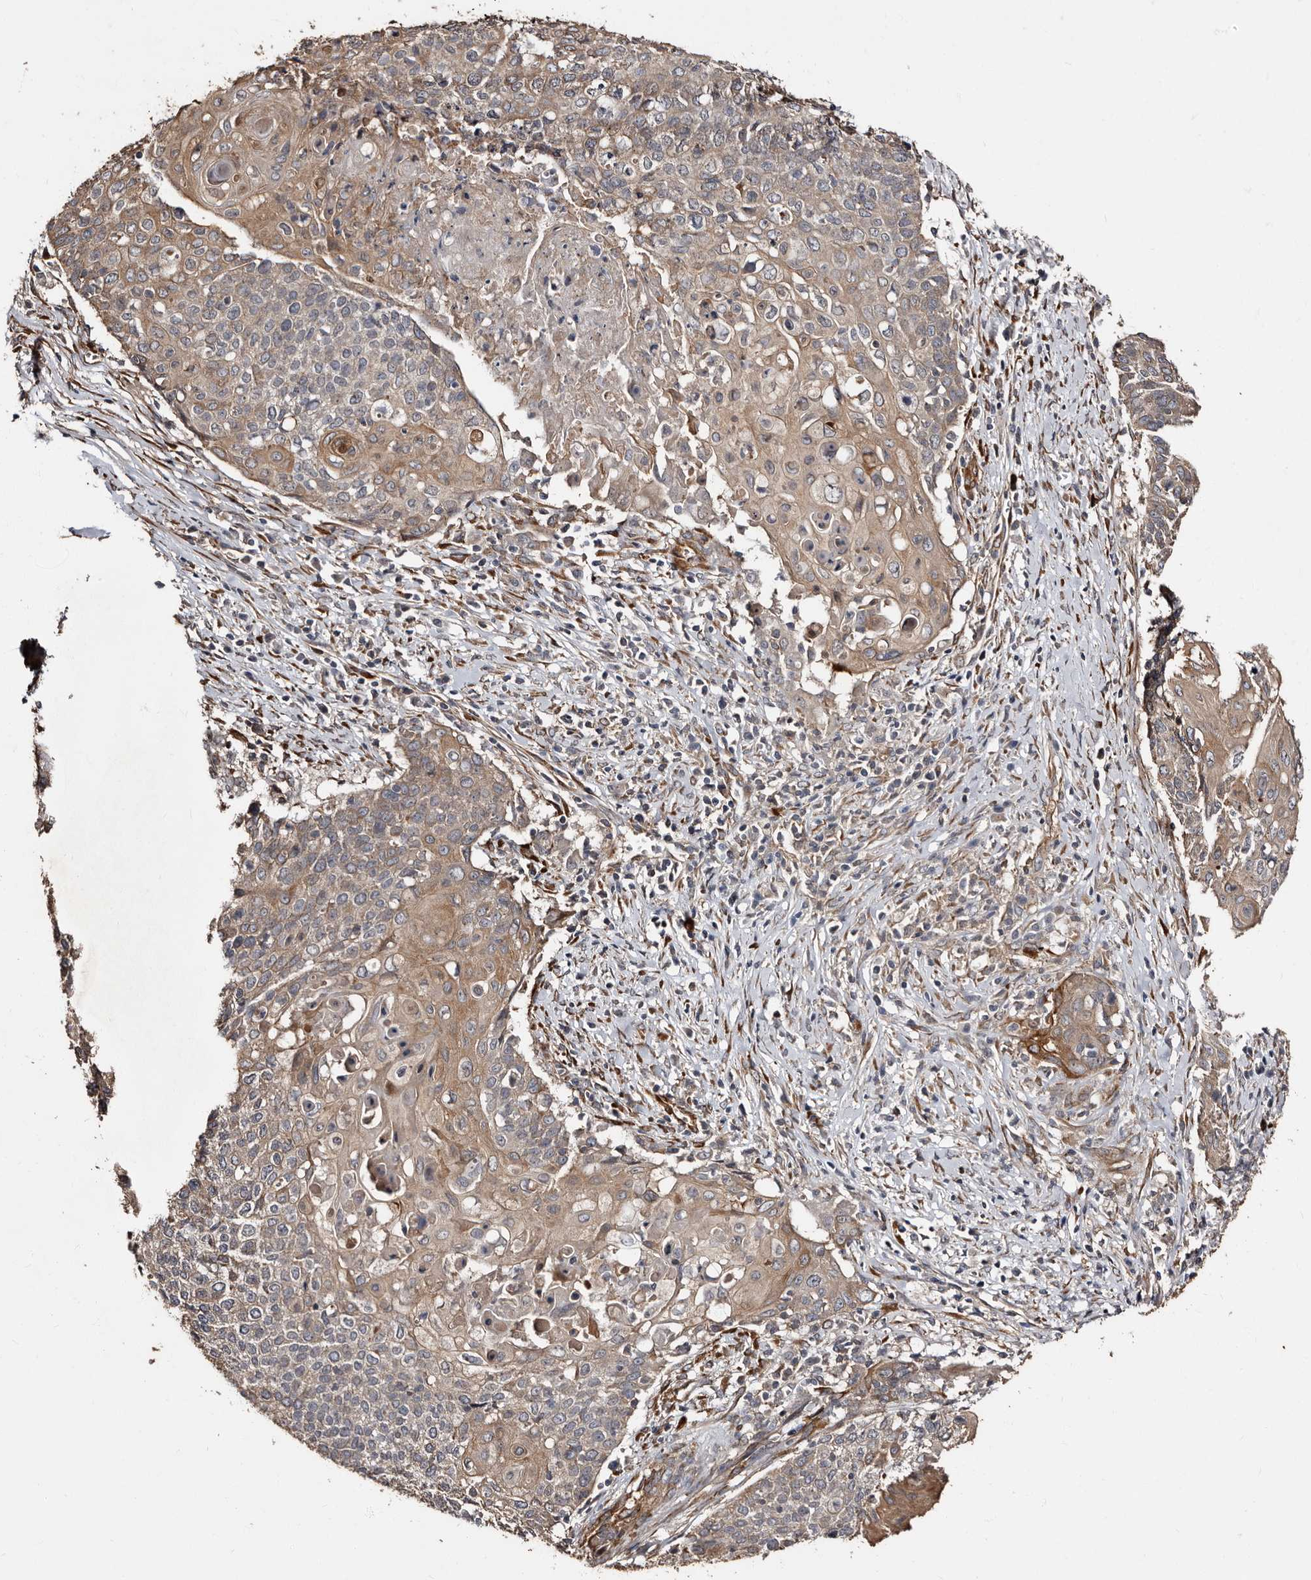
{"staining": {"intensity": "weak", "quantity": ">75%", "location": "cytoplasmic/membranous"}, "tissue": "cervical cancer", "cell_type": "Tumor cells", "image_type": "cancer", "snomed": [{"axis": "morphology", "description": "Squamous cell carcinoma, NOS"}, {"axis": "topography", "description": "Cervix"}], "caption": "Protein staining of squamous cell carcinoma (cervical) tissue displays weak cytoplasmic/membranous expression in approximately >75% of tumor cells.", "gene": "TBC1D22B", "patient": {"sex": "female", "age": 39}}